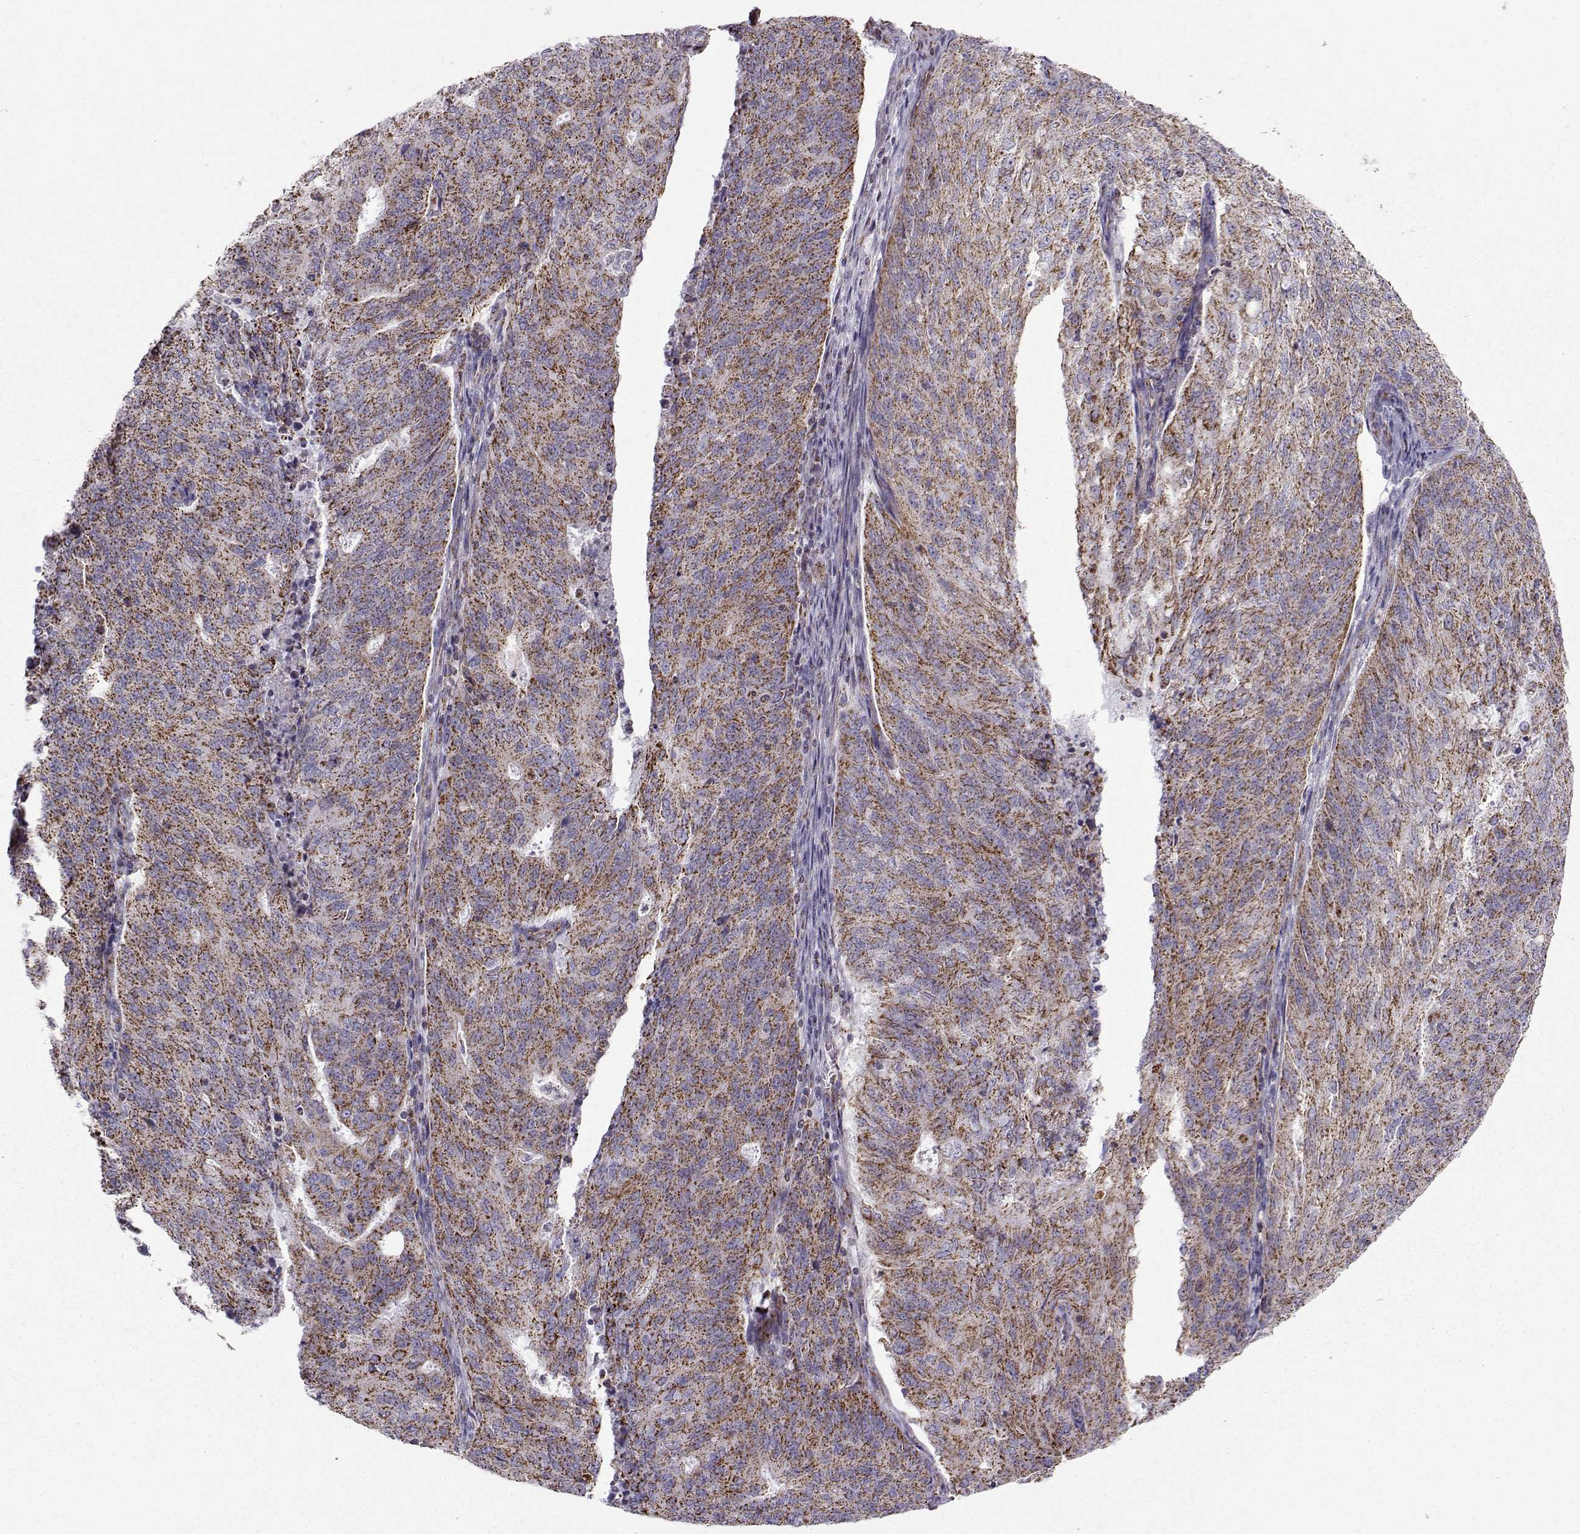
{"staining": {"intensity": "strong", "quantity": ">75%", "location": "cytoplasmic/membranous"}, "tissue": "endometrial cancer", "cell_type": "Tumor cells", "image_type": "cancer", "snomed": [{"axis": "morphology", "description": "Adenocarcinoma, NOS"}, {"axis": "topography", "description": "Endometrium"}], "caption": "Immunohistochemical staining of human endometrial cancer reveals high levels of strong cytoplasmic/membranous protein staining in about >75% of tumor cells.", "gene": "NECAB3", "patient": {"sex": "female", "age": 82}}